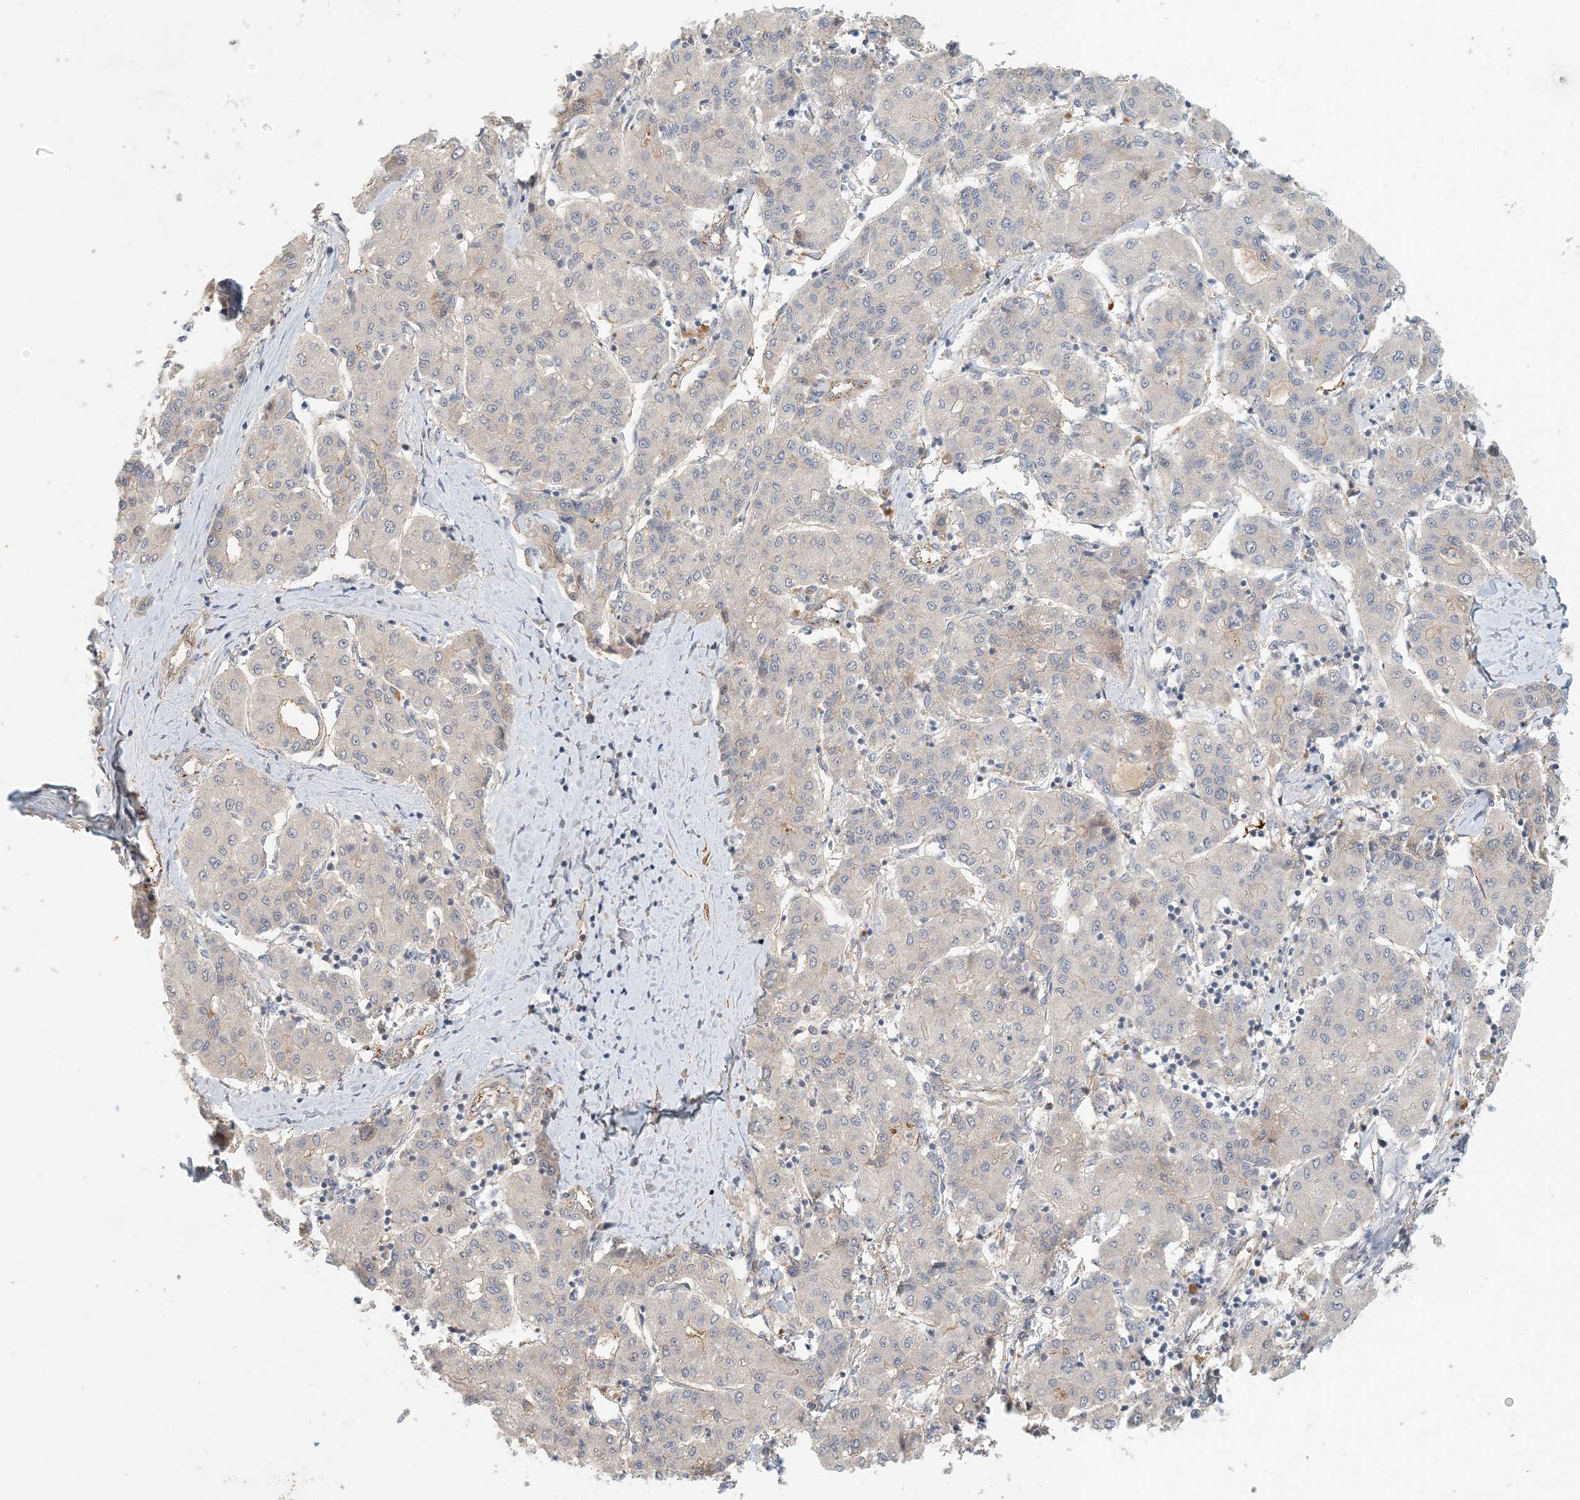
{"staining": {"intensity": "negative", "quantity": "none", "location": "none"}, "tissue": "liver cancer", "cell_type": "Tumor cells", "image_type": "cancer", "snomed": [{"axis": "morphology", "description": "Carcinoma, Hepatocellular, NOS"}, {"axis": "topography", "description": "Liver"}], "caption": "Immunohistochemistry of liver cancer exhibits no staining in tumor cells.", "gene": "ZBTB3", "patient": {"sex": "male", "age": 65}}